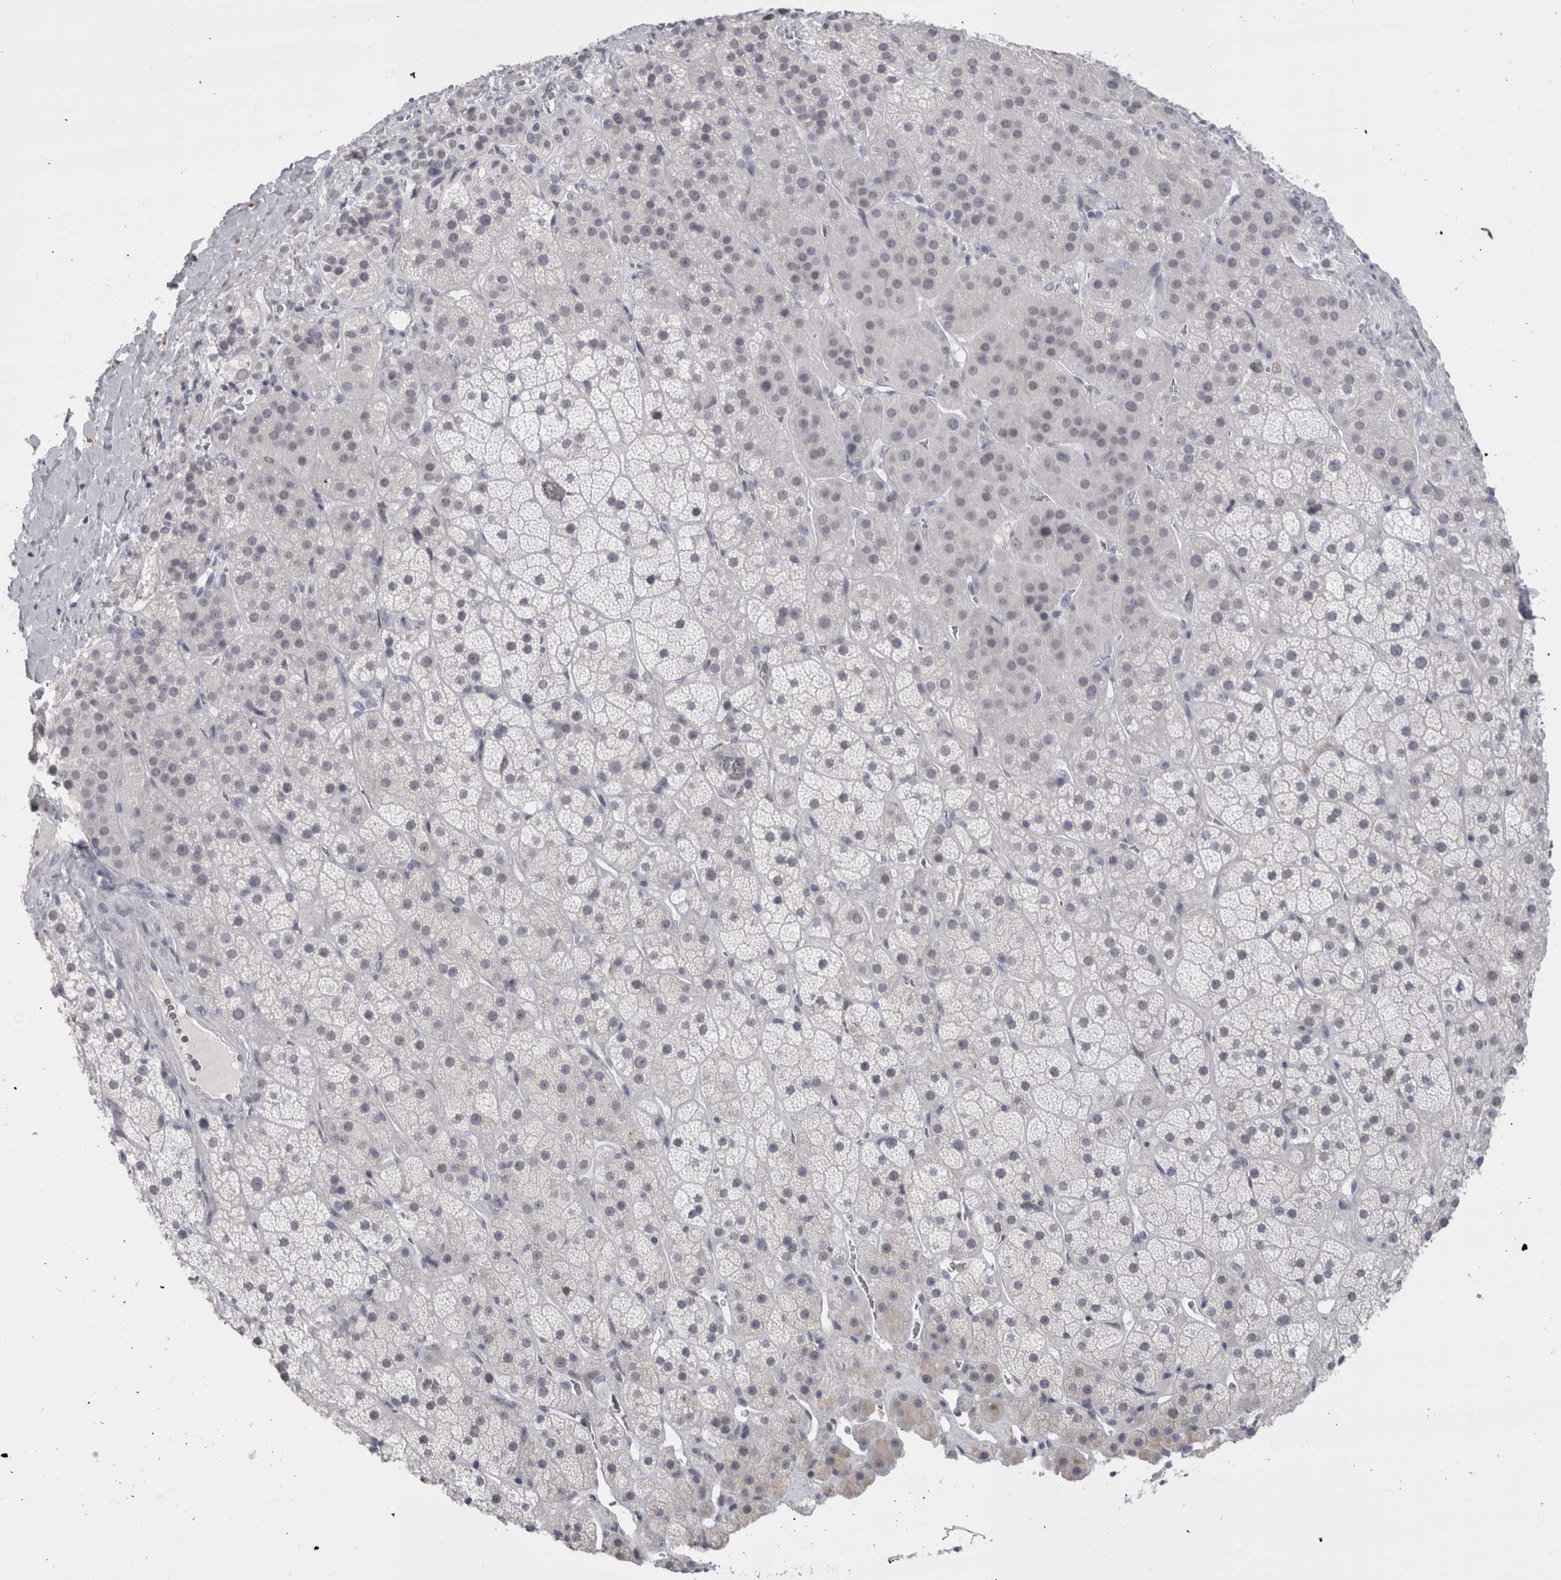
{"staining": {"intensity": "negative", "quantity": "none", "location": "none"}, "tissue": "adrenal gland", "cell_type": "Glandular cells", "image_type": "normal", "snomed": [{"axis": "morphology", "description": "Normal tissue, NOS"}, {"axis": "topography", "description": "Adrenal gland"}], "caption": "DAB (3,3'-diaminobenzidine) immunohistochemical staining of unremarkable adrenal gland displays no significant staining in glandular cells. (Brightfield microscopy of DAB IHC at high magnification).", "gene": "FNDC8", "patient": {"sex": "male", "age": 57}}